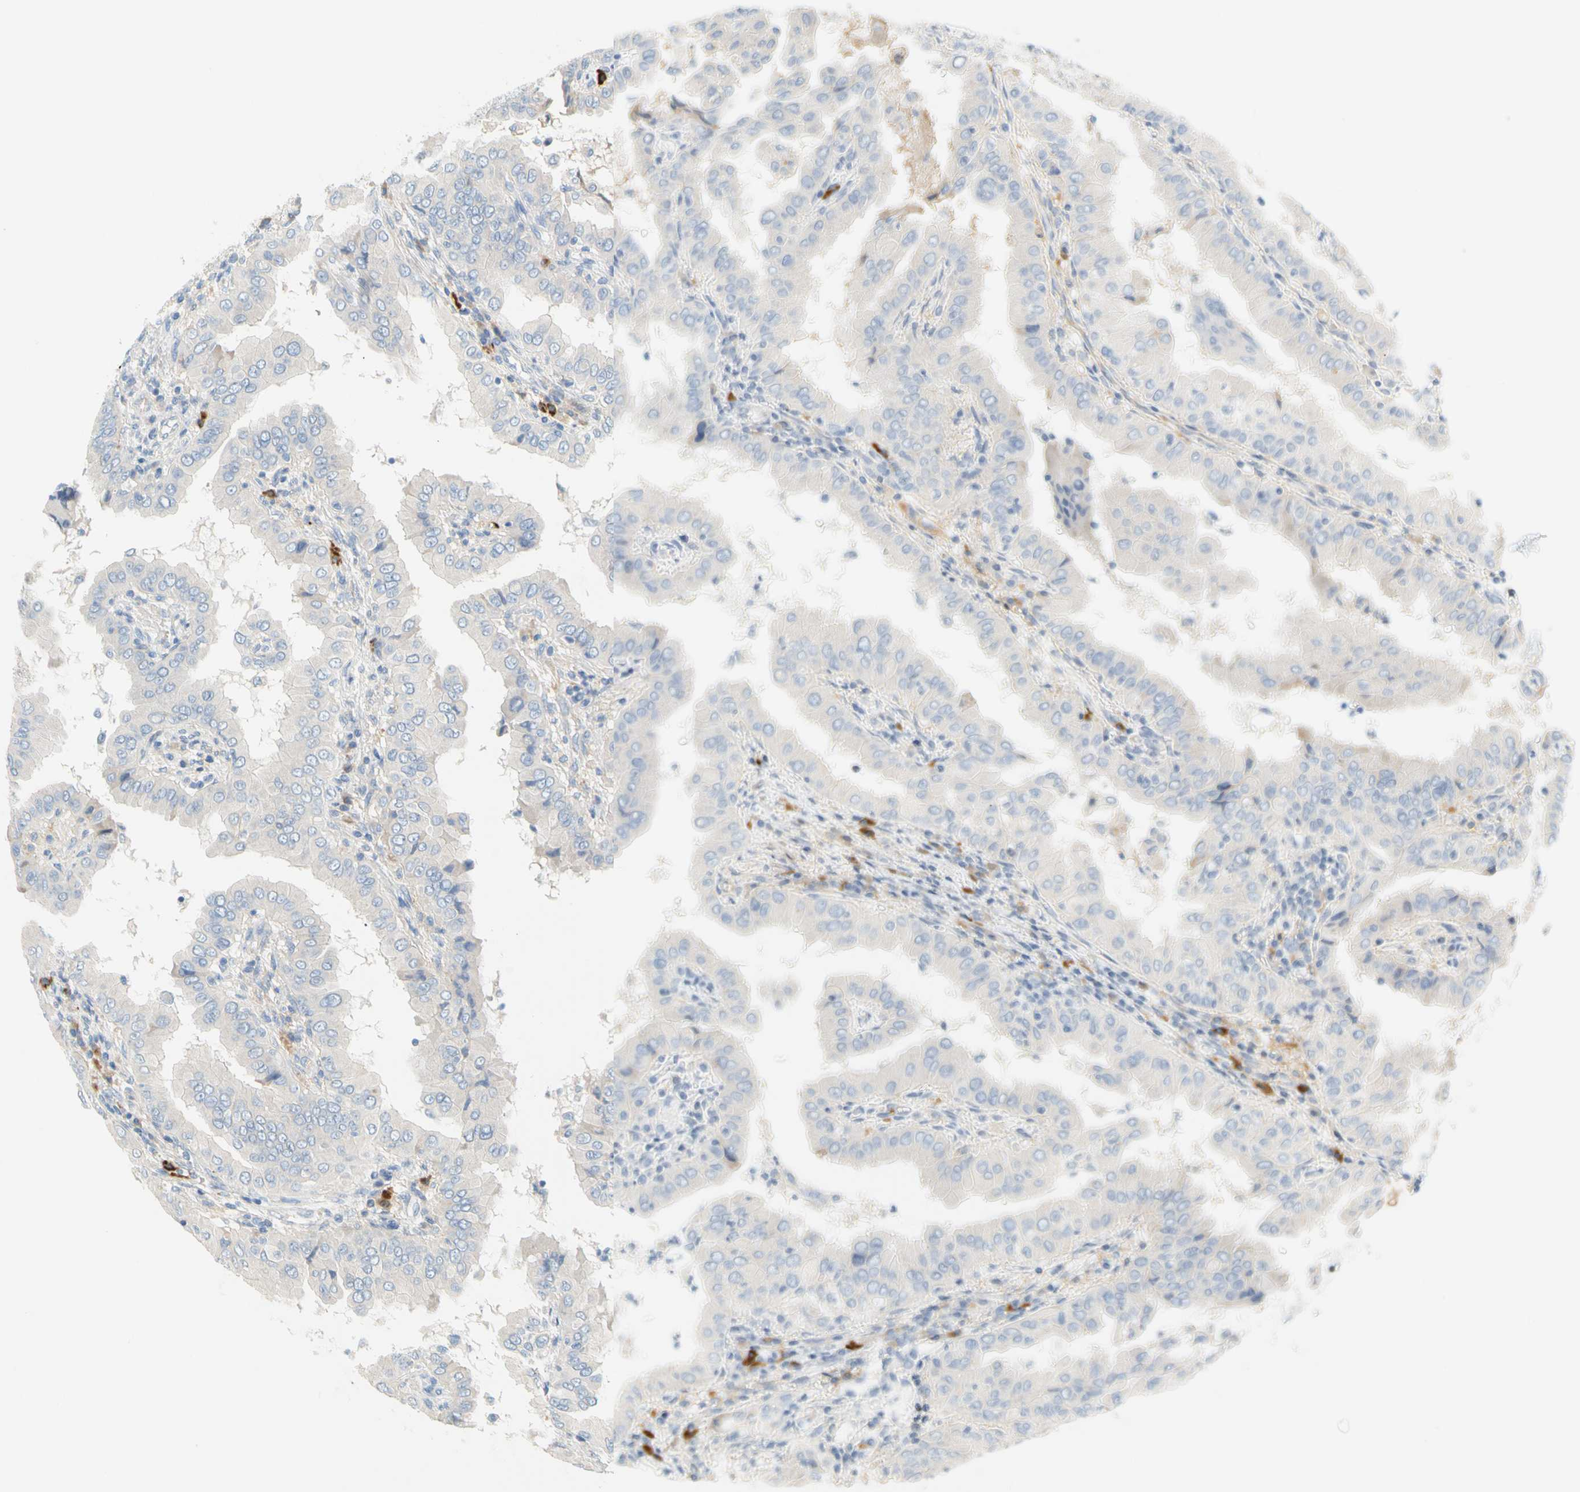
{"staining": {"intensity": "negative", "quantity": "none", "location": "none"}, "tissue": "thyroid cancer", "cell_type": "Tumor cells", "image_type": "cancer", "snomed": [{"axis": "morphology", "description": "Papillary adenocarcinoma, NOS"}, {"axis": "topography", "description": "Thyroid gland"}], "caption": "The photomicrograph demonstrates no significant positivity in tumor cells of thyroid cancer (papillary adenocarcinoma).", "gene": "PPBP", "patient": {"sex": "male", "age": 33}}